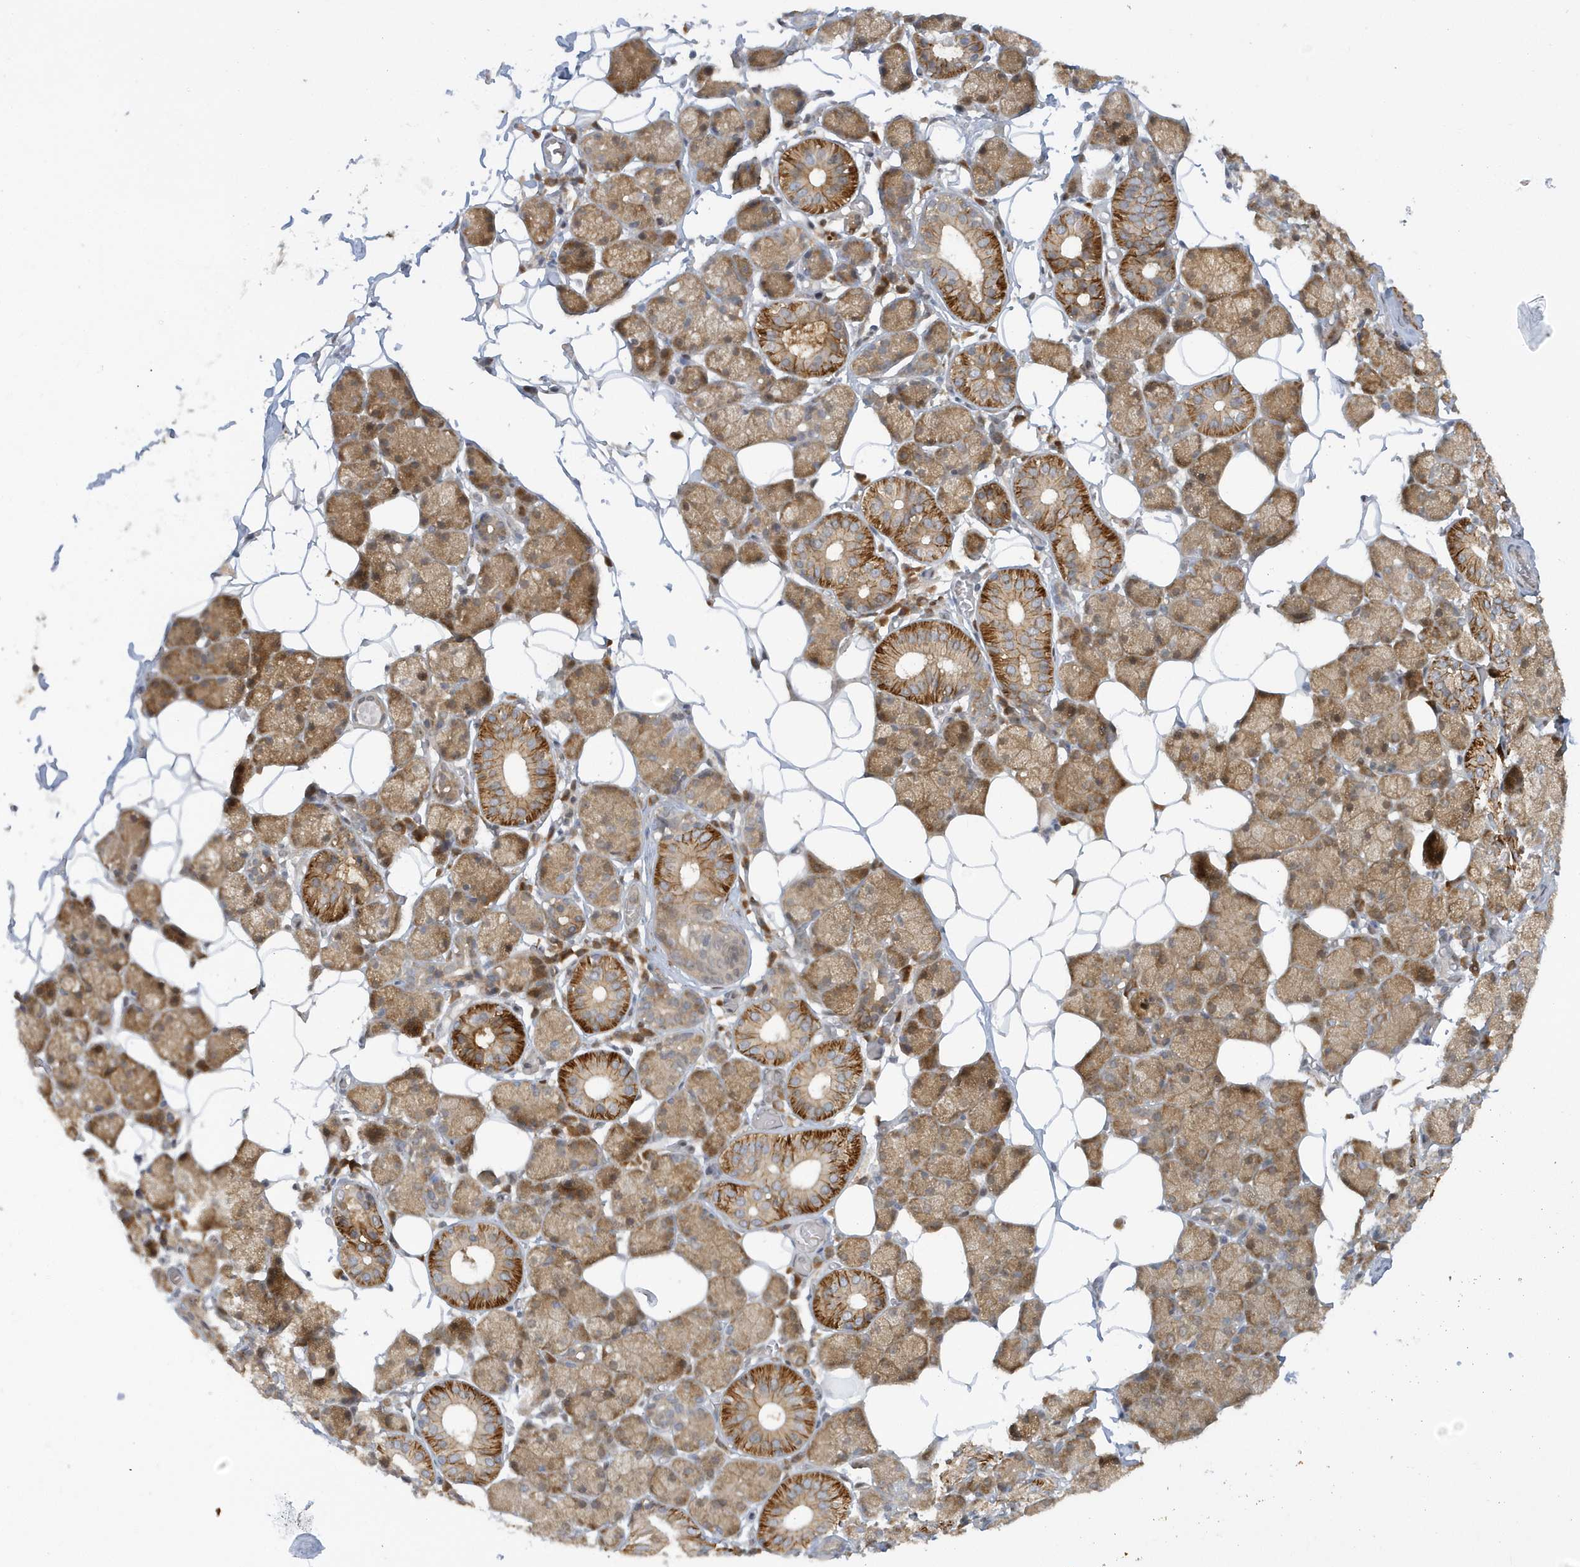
{"staining": {"intensity": "strong", "quantity": "25%-75%", "location": "cytoplasmic/membranous"}, "tissue": "salivary gland", "cell_type": "Glandular cells", "image_type": "normal", "snomed": [{"axis": "morphology", "description": "Normal tissue, NOS"}, {"axis": "topography", "description": "Salivary gland"}], "caption": "Immunohistochemical staining of unremarkable salivary gland reveals high levels of strong cytoplasmic/membranous staining in approximately 25%-75% of glandular cells. (DAB IHC with brightfield microscopy, high magnification).", "gene": "ATG4A", "patient": {"sex": "female", "age": 33}}